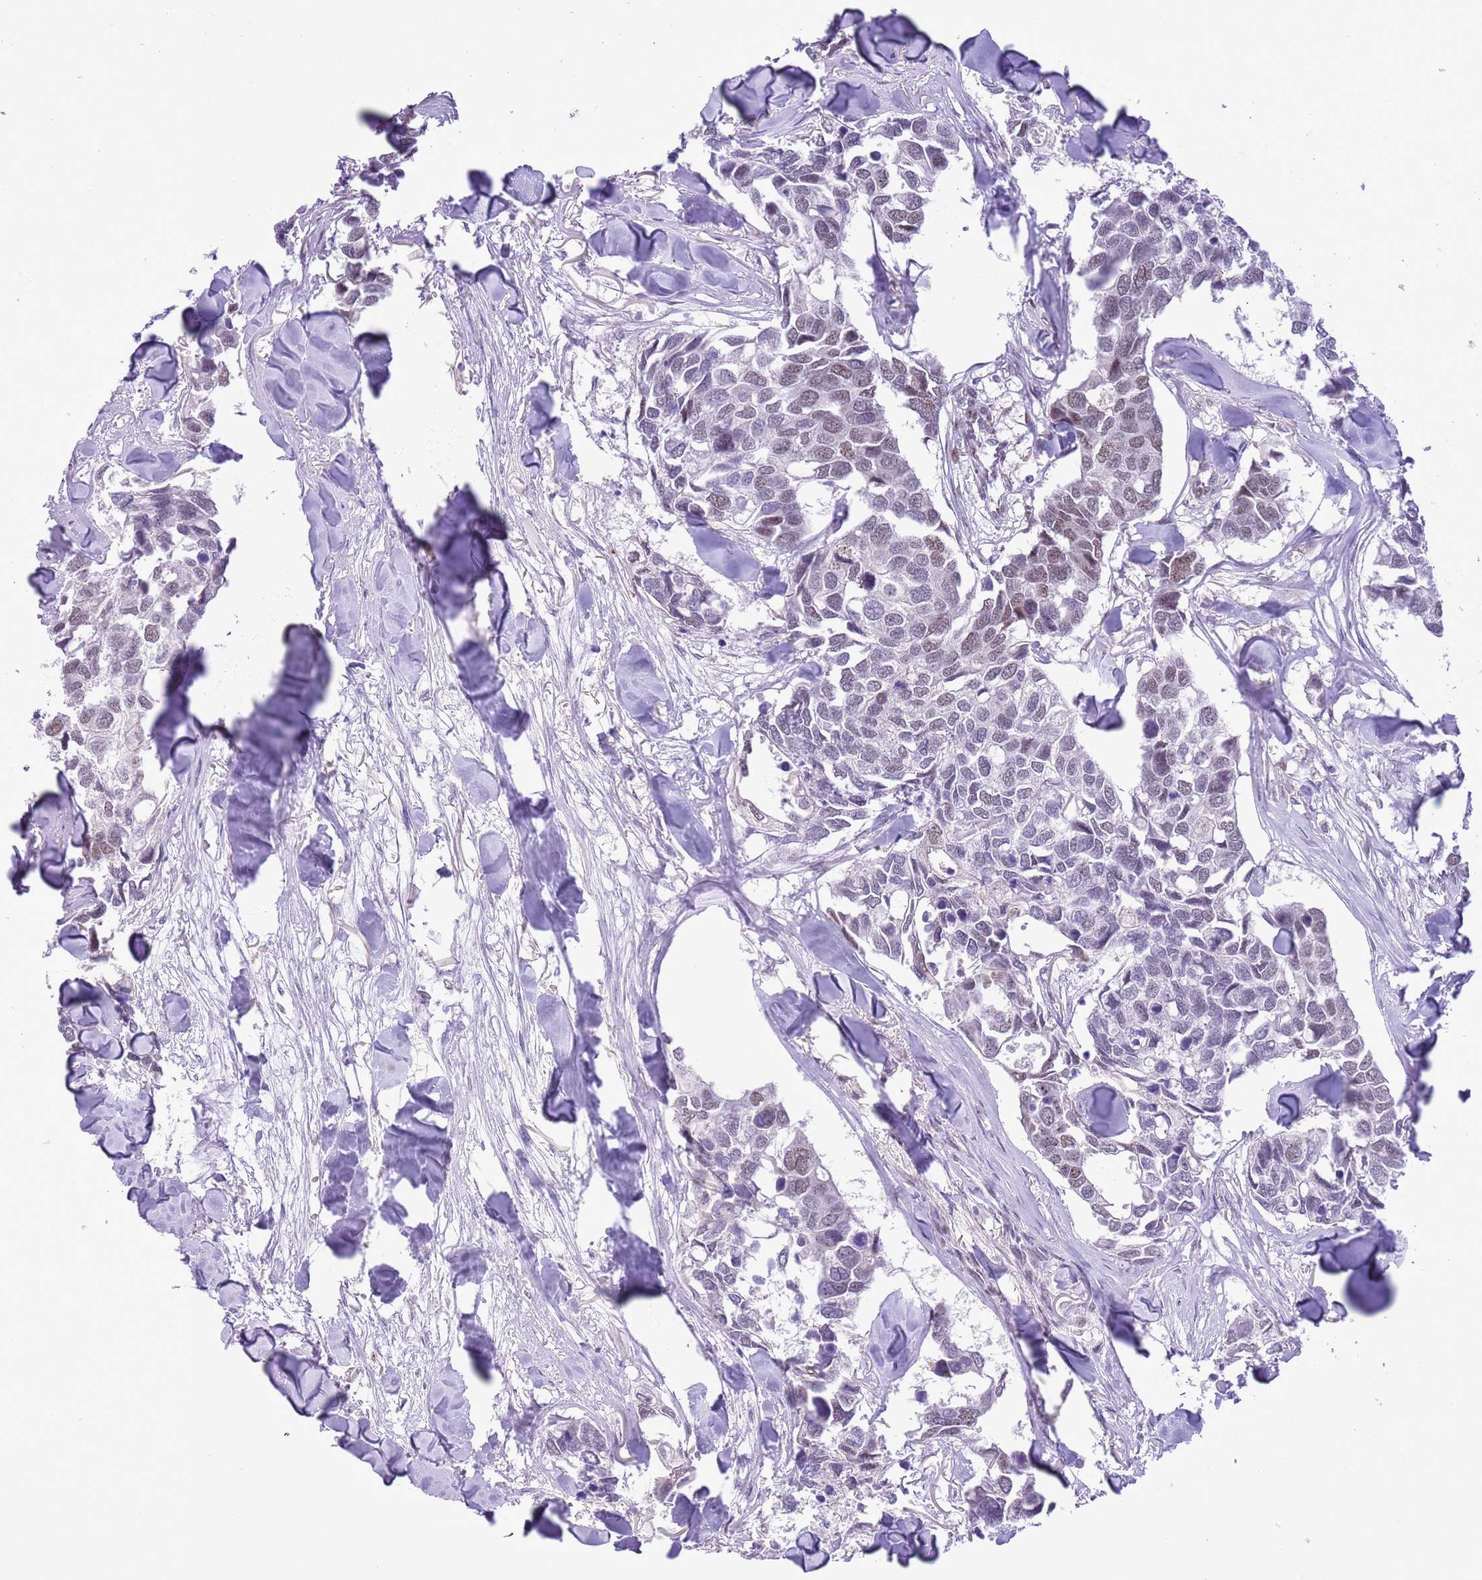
{"staining": {"intensity": "weak", "quantity": "25%-75%", "location": "nuclear"}, "tissue": "breast cancer", "cell_type": "Tumor cells", "image_type": "cancer", "snomed": [{"axis": "morphology", "description": "Duct carcinoma"}, {"axis": "topography", "description": "Breast"}], "caption": "Immunohistochemical staining of invasive ductal carcinoma (breast) displays low levels of weak nuclear protein expression in about 25%-75% of tumor cells.", "gene": "ZNF576", "patient": {"sex": "female", "age": 83}}